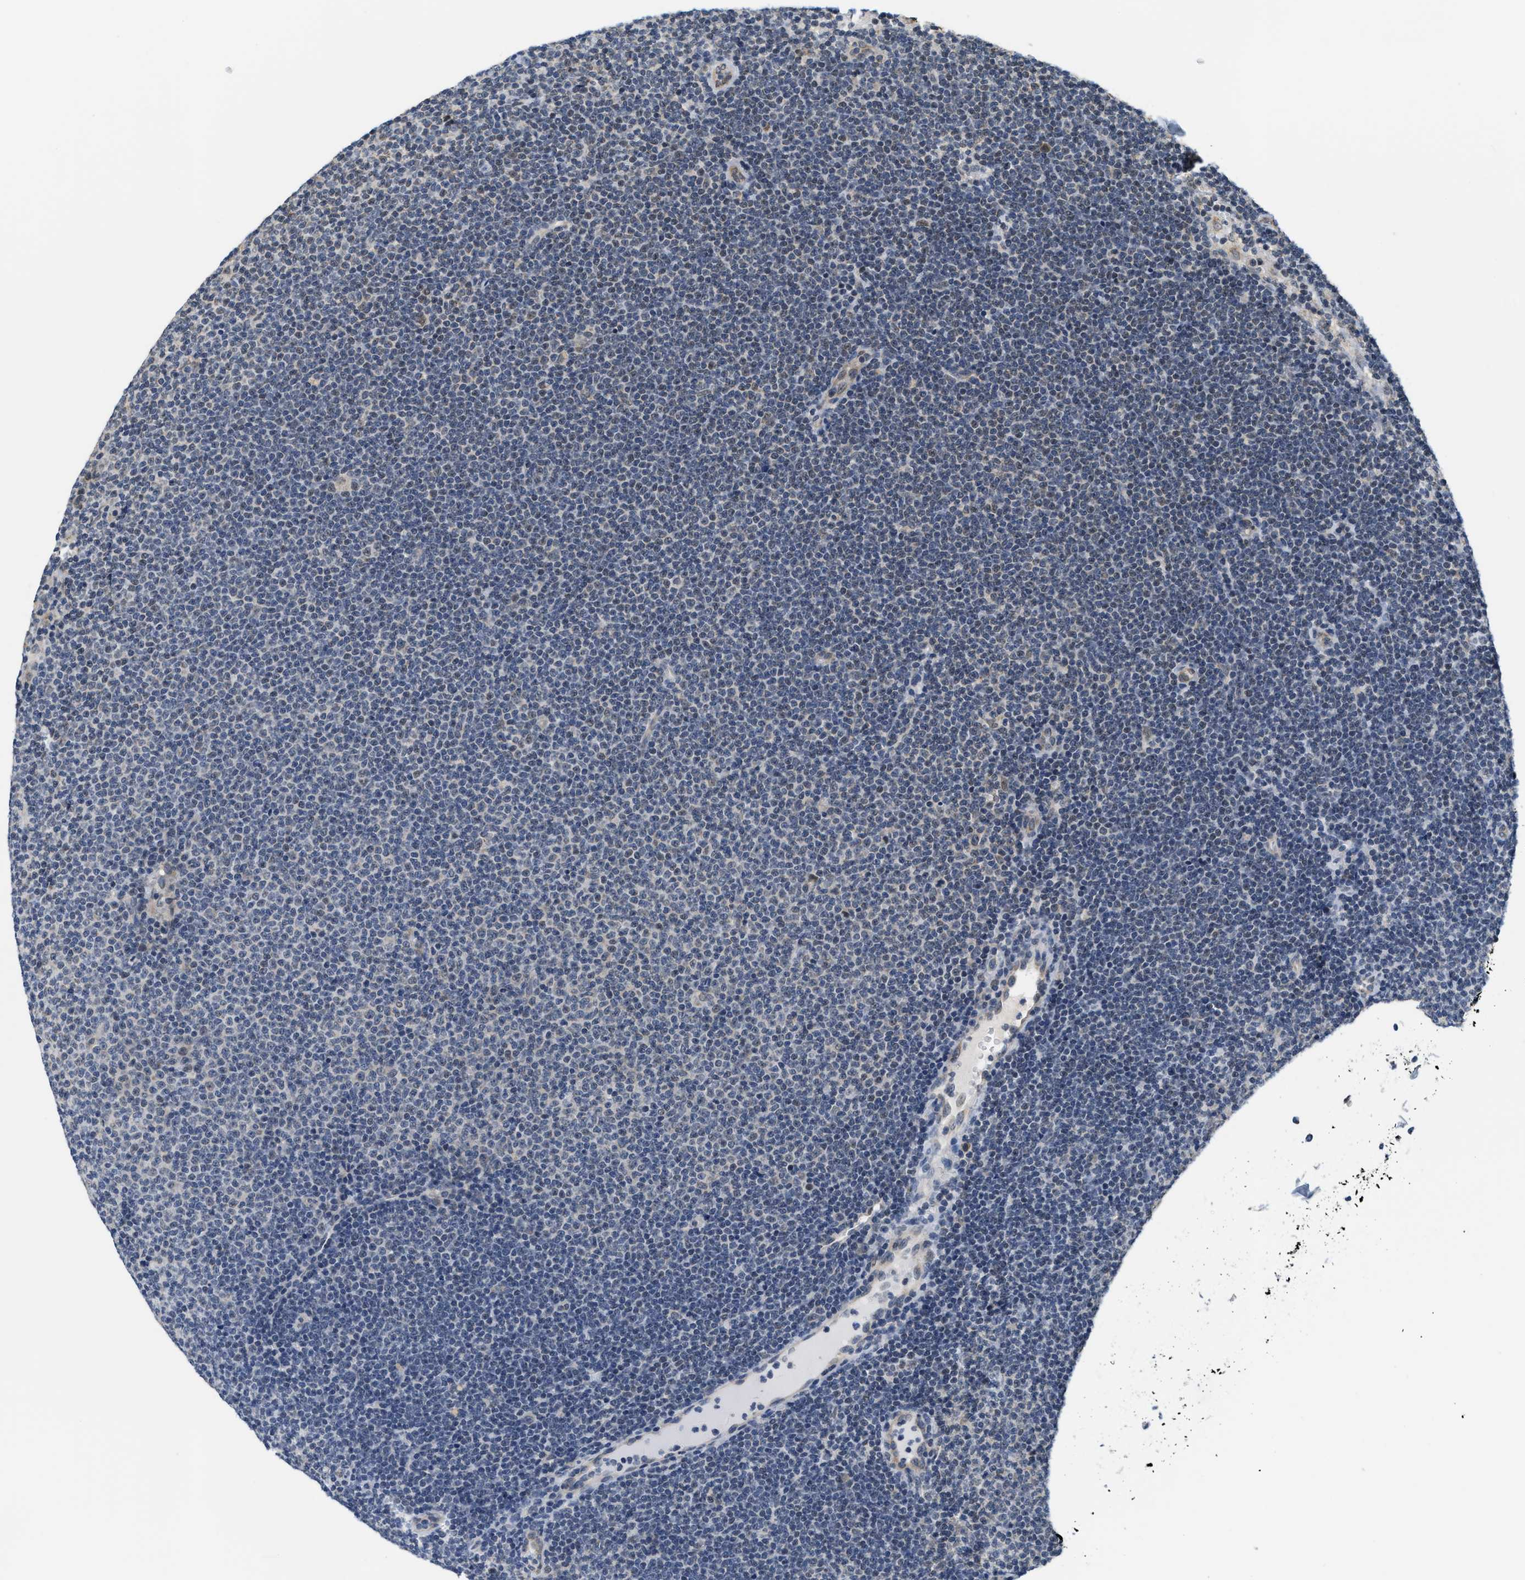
{"staining": {"intensity": "negative", "quantity": "none", "location": "none"}, "tissue": "lymphoma", "cell_type": "Tumor cells", "image_type": "cancer", "snomed": [{"axis": "morphology", "description": "Malignant lymphoma, non-Hodgkin's type, Low grade"}, {"axis": "topography", "description": "Lymph node"}], "caption": "High power microscopy photomicrograph of an immunohistochemistry histopathology image of low-grade malignant lymphoma, non-Hodgkin's type, revealing no significant staining in tumor cells.", "gene": "GIGYF1", "patient": {"sex": "female", "age": 53}}